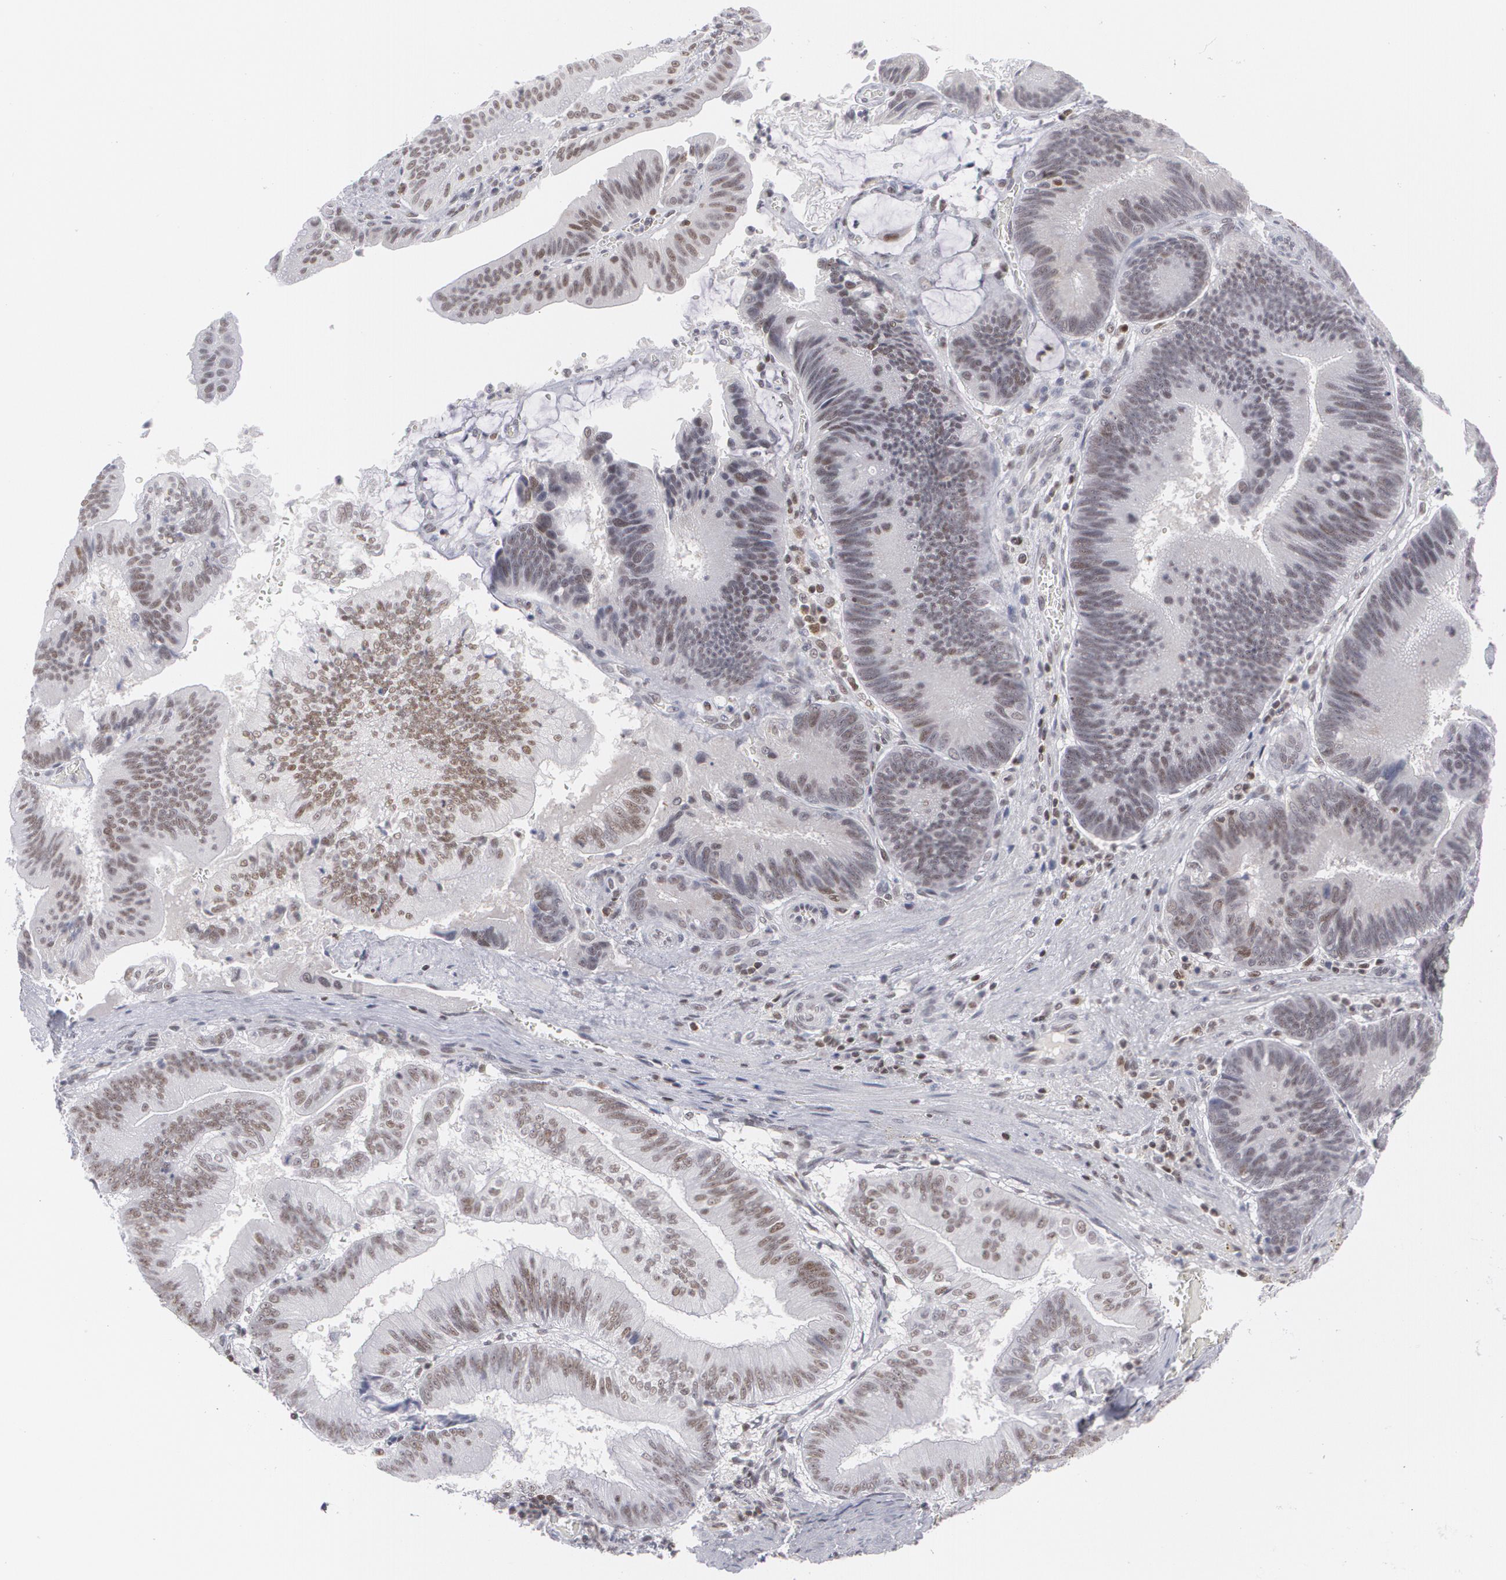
{"staining": {"intensity": "moderate", "quantity": "25%-75%", "location": "nuclear"}, "tissue": "pancreatic cancer", "cell_type": "Tumor cells", "image_type": "cancer", "snomed": [{"axis": "morphology", "description": "Adenocarcinoma, NOS"}, {"axis": "topography", "description": "Pancreas"}], "caption": "A brown stain labels moderate nuclear expression of a protein in human pancreatic adenocarcinoma tumor cells. The protein of interest is shown in brown color, while the nuclei are stained blue.", "gene": "MCL1", "patient": {"sex": "male", "age": 82}}